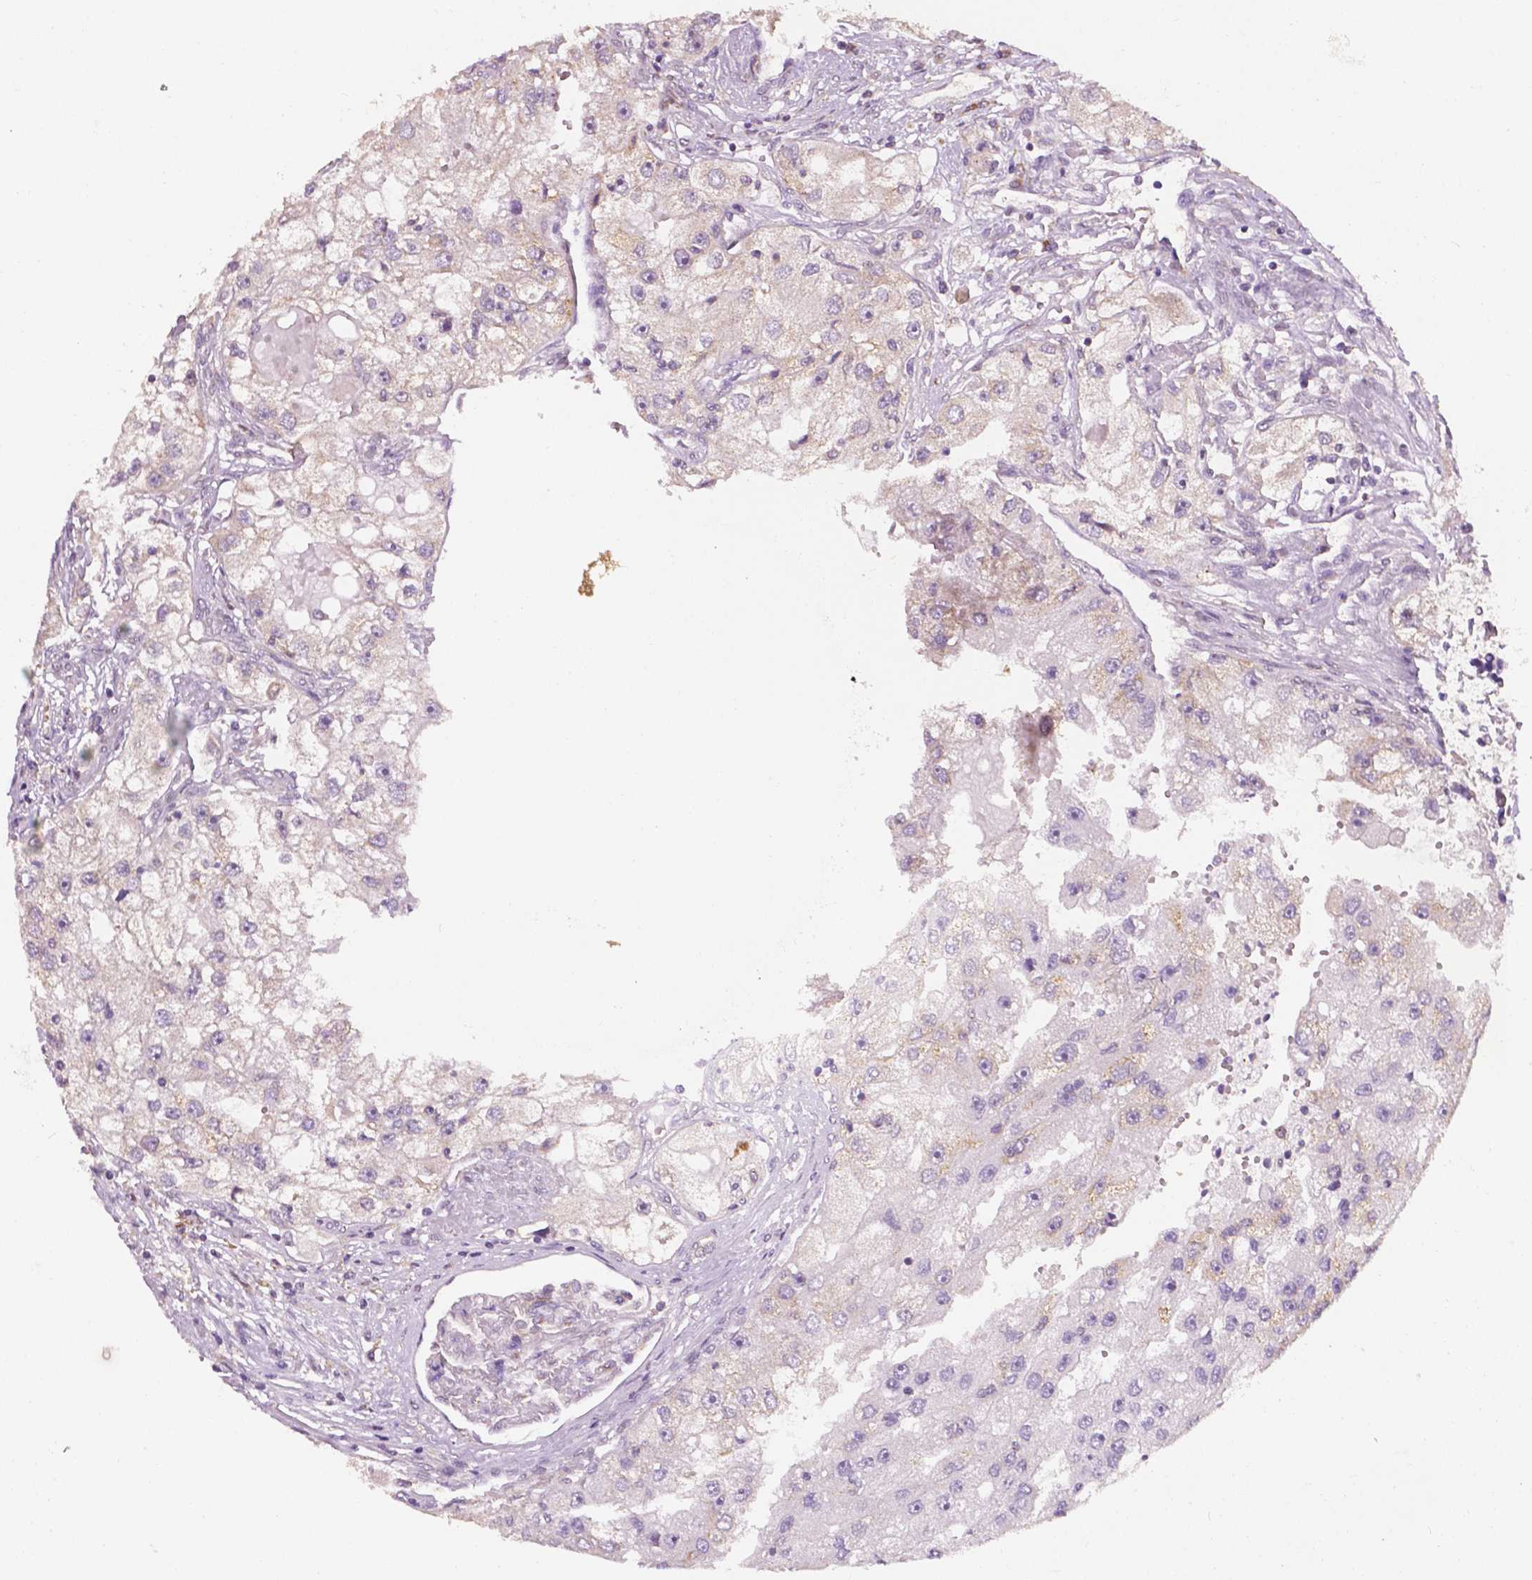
{"staining": {"intensity": "weak", "quantity": "<25%", "location": "cytoplasmic/membranous"}, "tissue": "renal cancer", "cell_type": "Tumor cells", "image_type": "cancer", "snomed": [{"axis": "morphology", "description": "Adenocarcinoma, NOS"}, {"axis": "topography", "description": "Kidney"}], "caption": "IHC image of renal adenocarcinoma stained for a protein (brown), which displays no expression in tumor cells.", "gene": "EBAG9", "patient": {"sex": "male", "age": 63}}